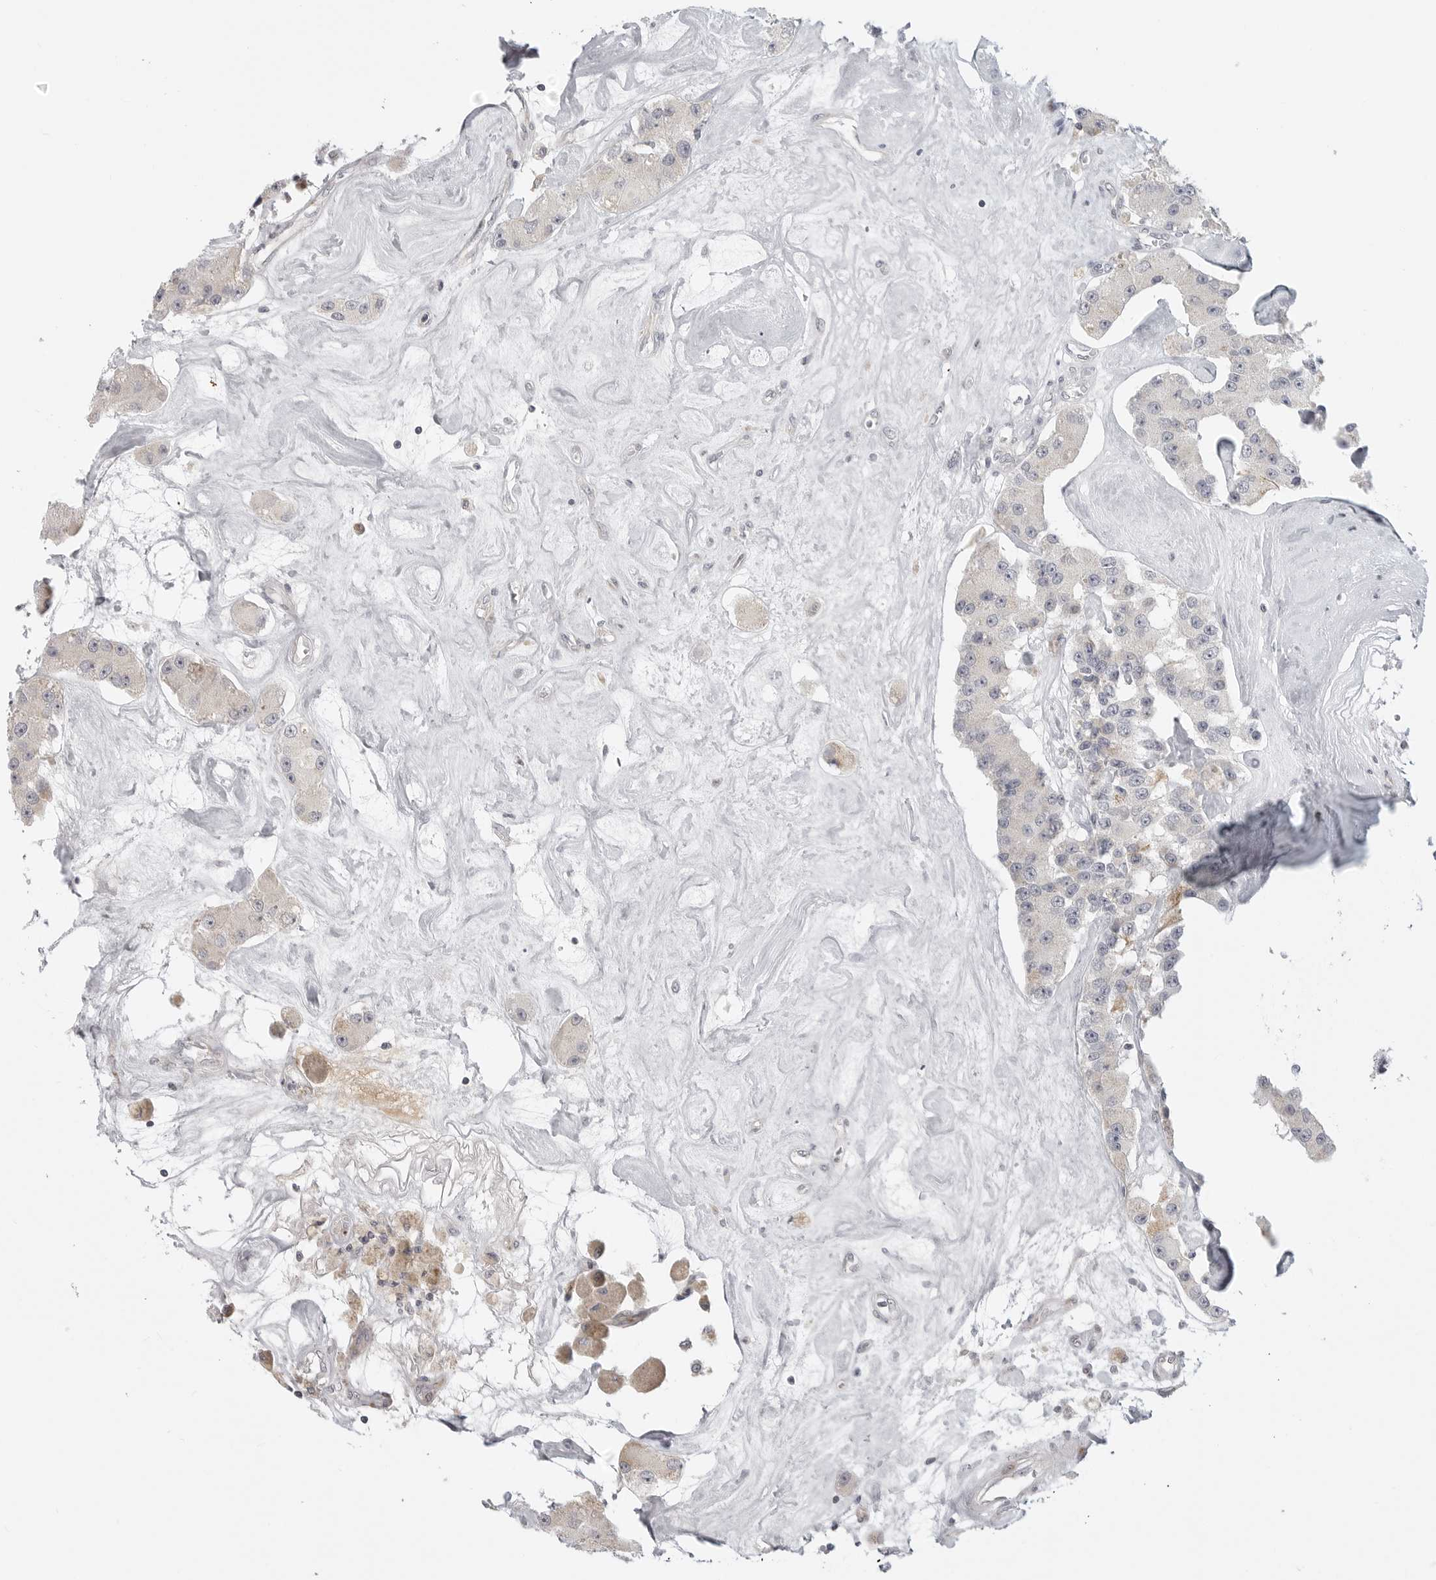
{"staining": {"intensity": "negative", "quantity": "none", "location": "none"}, "tissue": "carcinoid", "cell_type": "Tumor cells", "image_type": "cancer", "snomed": [{"axis": "morphology", "description": "Carcinoid, malignant, NOS"}, {"axis": "topography", "description": "Pancreas"}], "caption": "Tumor cells show no significant positivity in carcinoid (malignant).", "gene": "MAP7D1", "patient": {"sex": "male", "age": 41}}